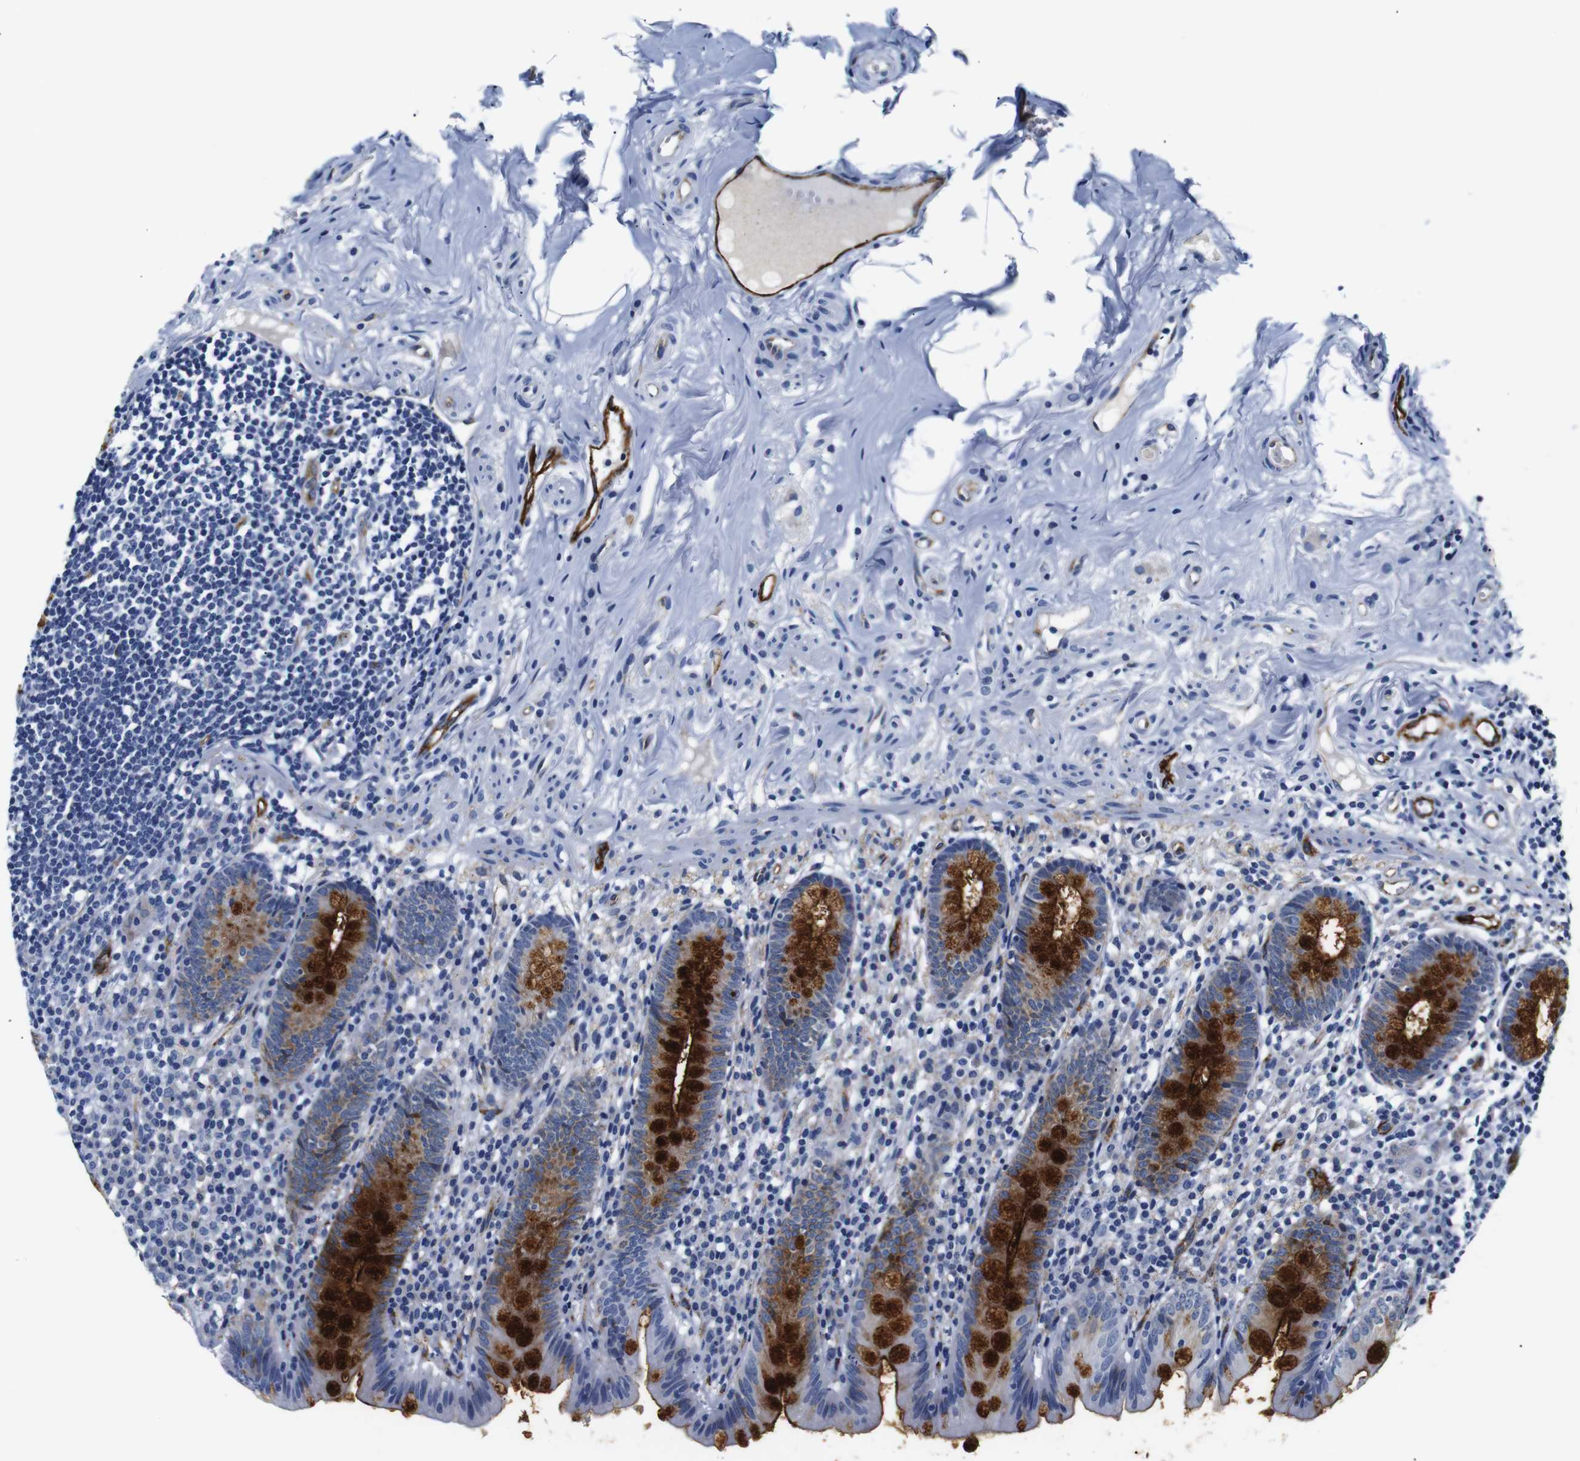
{"staining": {"intensity": "strong", "quantity": ">75%", "location": "cytoplasmic/membranous"}, "tissue": "appendix", "cell_type": "Glandular cells", "image_type": "normal", "snomed": [{"axis": "morphology", "description": "Normal tissue, NOS"}, {"axis": "topography", "description": "Appendix"}], "caption": "Appendix was stained to show a protein in brown. There is high levels of strong cytoplasmic/membranous positivity in approximately >75% of glandular cells. Using DAB (3,3'-diaminobenzidine) (brown) and hematoxylin (blue) stains, captured at high magnification using brightfield microscopy.", "gene": "MUC4", "patient": {"sex": "male", "age": 52}}